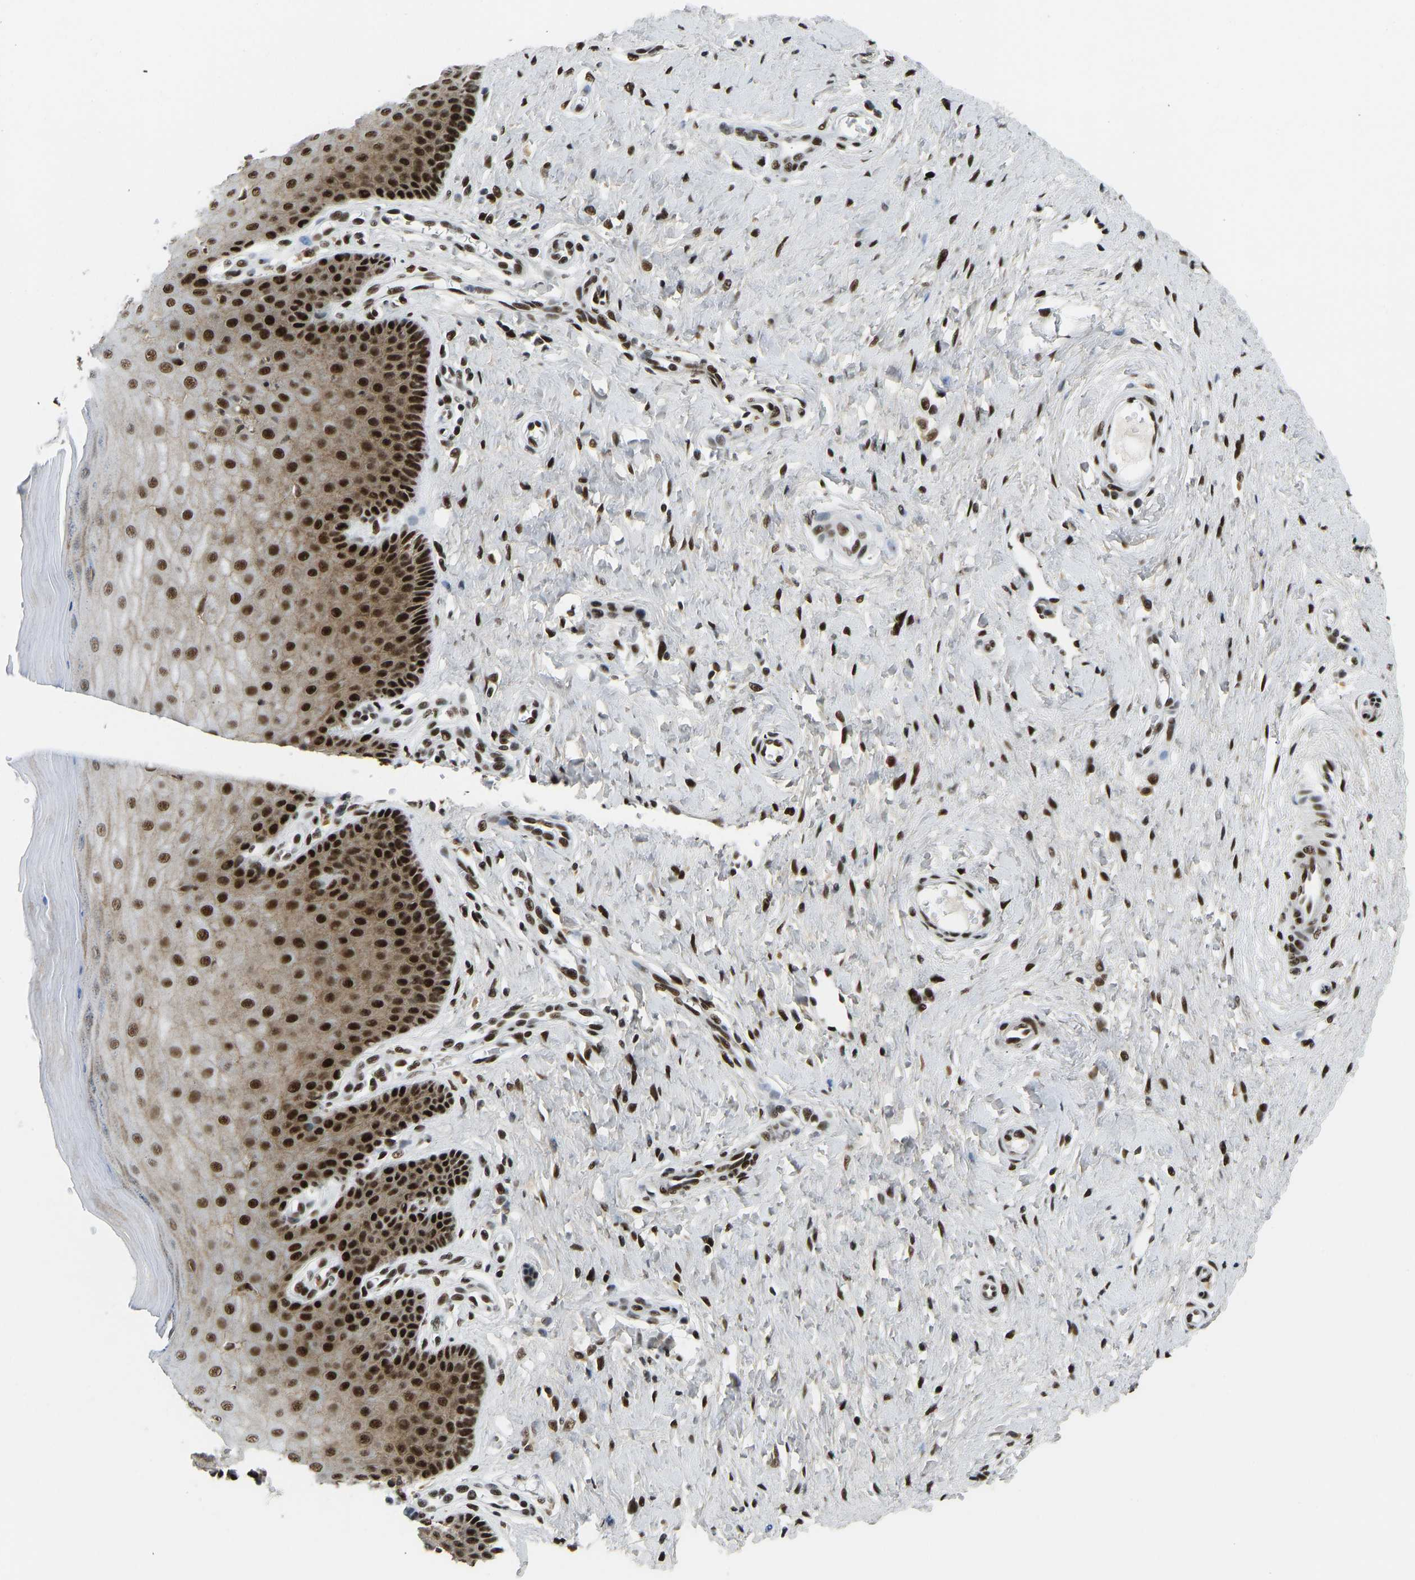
{"staining": {"intensity": "strong", "quantity": ">75%", "location": "cytoplasmic/membranous,nuclear"}, "tissue": "cervix", "cell_type": "Glandular cells", "image_type": "normal", "snomed": [{"axis": "morphology", "description": "Normal tissue, NOS"}, {"axis": "topography", "description": "Cervix"}], "caption": "This histopathology image demonstrates IHC staining of unremarkable cervix, with high strong cytoplasmic/membranous,nuclear positivity in about >75% of glandular cells.", "gene": "FOXK1", "patient": {"sex": "female", "age": 55}}